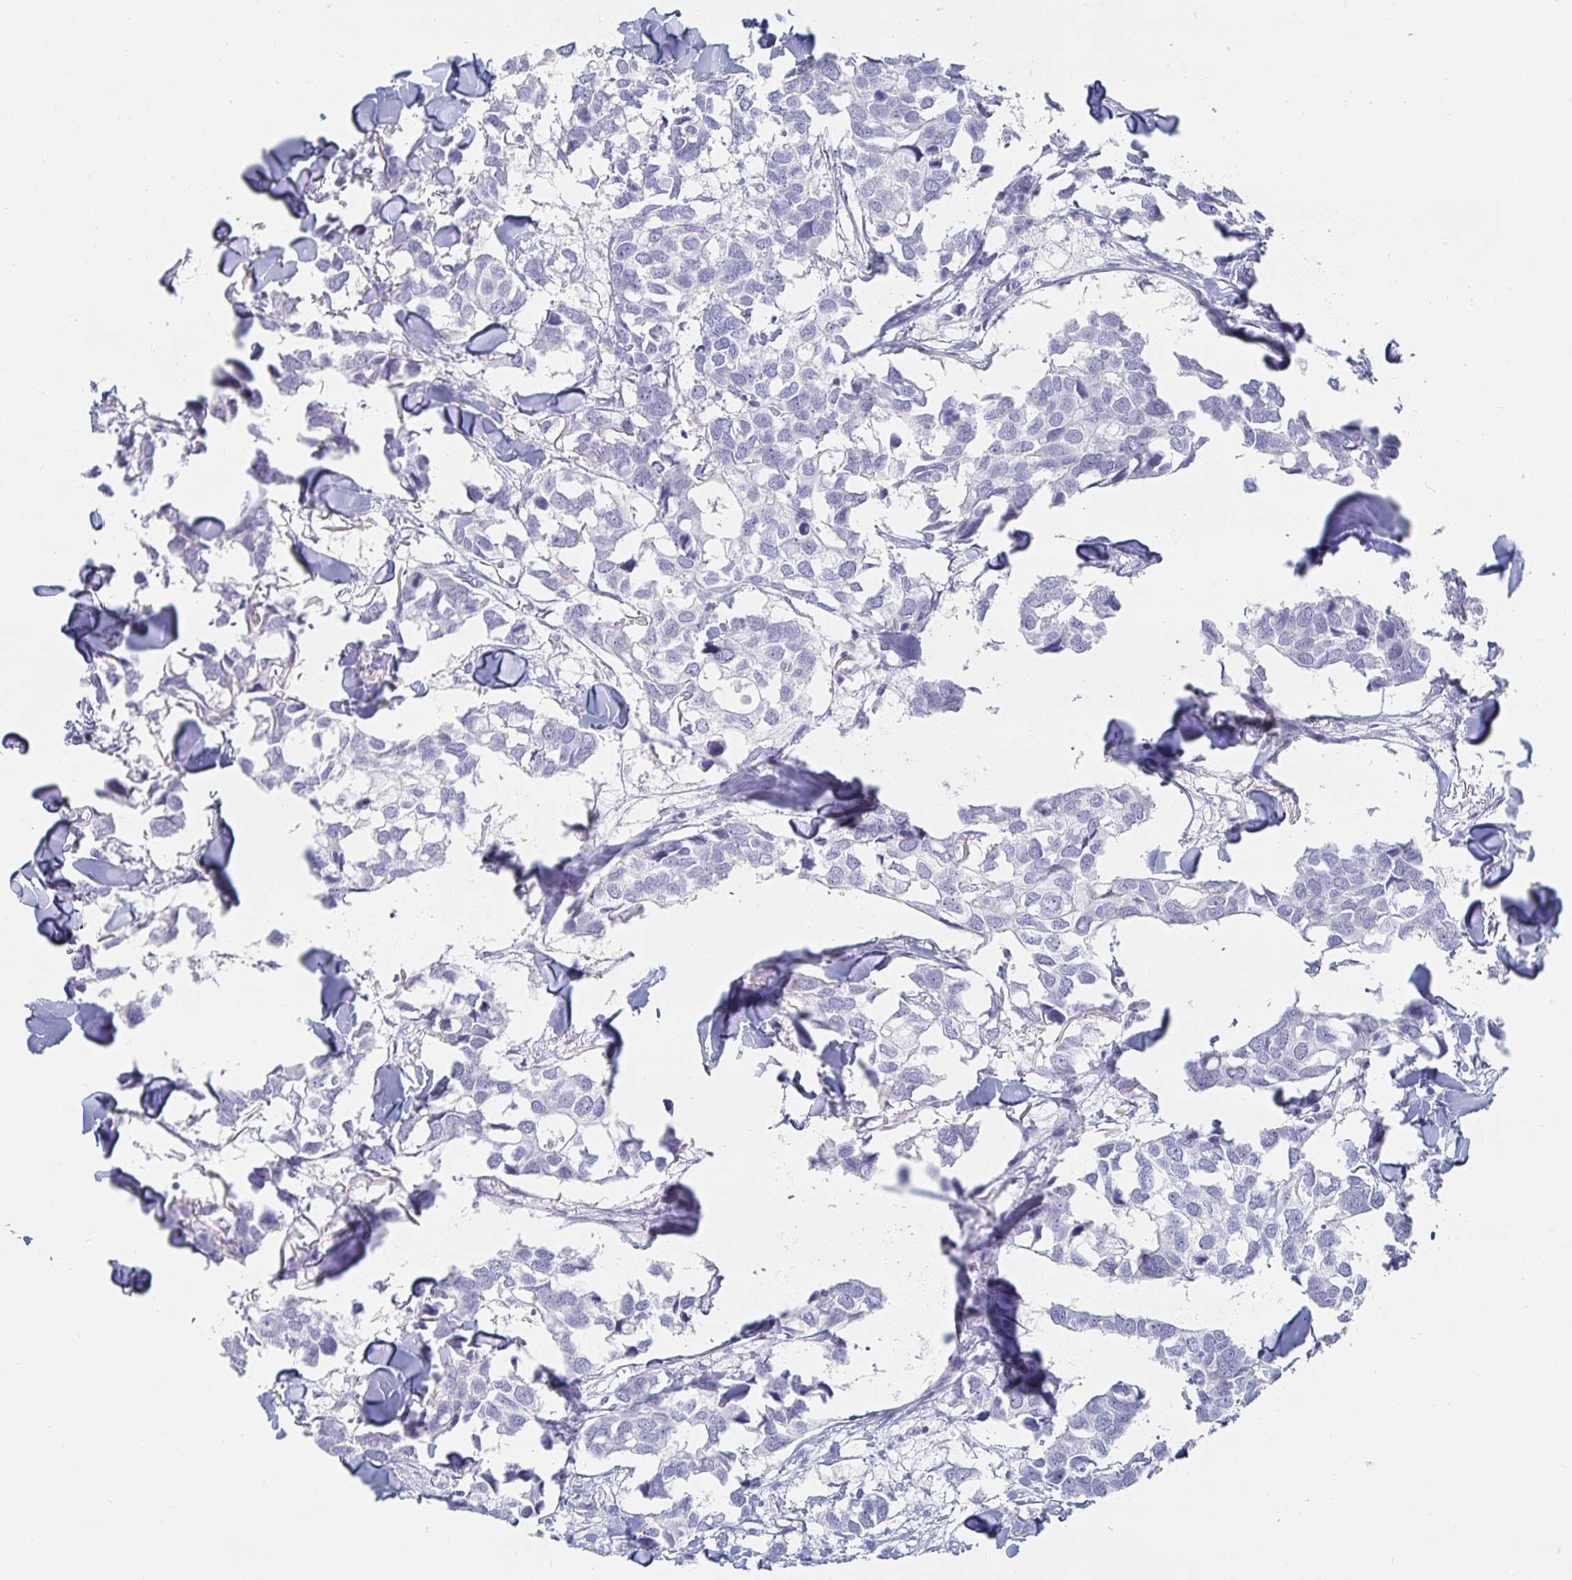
{"staining": {"intensity": "negative", "quantity": "none", "location": "none"}, "tissue": "breast cancer", "cell_type": "Tumor cells", "image_type": "cancer", "snomed": [{"axis": "morphology", "description": "Duct carcinoma"}, {"axis": "topography", "description": "Breast"}], "caption": "Immunohistochemistry histopathology image of neoplastic tissue: intraductal carcinoma (breast) stained with DAB exhibits no significant protein positivity in tumor cells.", "gene": "SFTPA1", "patient": {"sex": "female", "age": 83}}